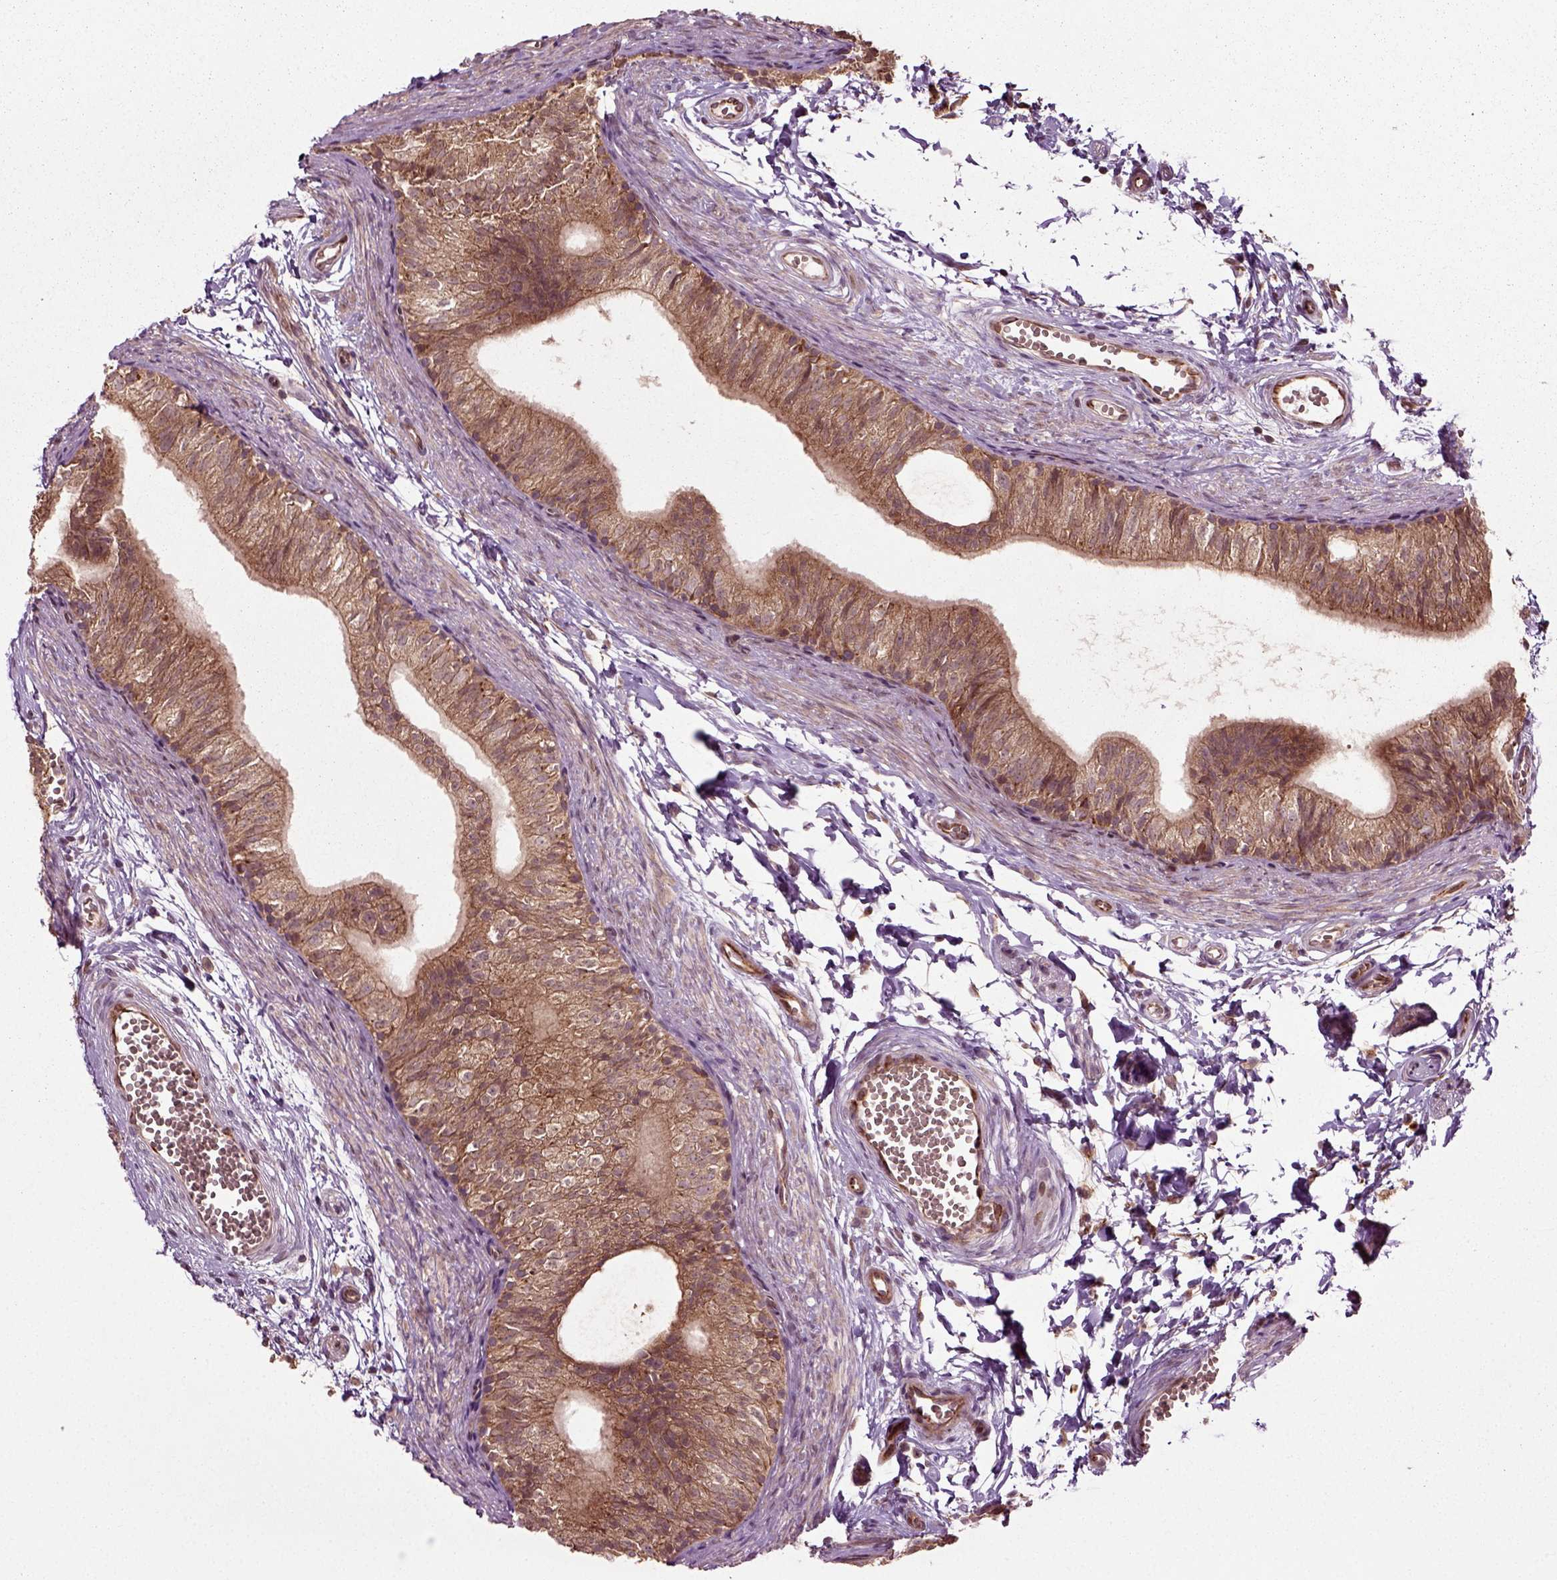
{"staining": {"intensity": "moderate", "quantity": ">75%", "location": "cytoplasmic/membranous"}, "tissue": "epididymis", "cell_type": "Glandular cells", "image_type": "normal", "snomed": [{"axis": "morphology", "description": "Normal tissue, NOS"}, {"axis": "topography", "description": "Epididymis"}], "caption": "Approximately >75% of glandular cells in normal epididymis demonstrate moderate cytoplasmic/membranous protein staining as visualized by brown immunohistochemical staining.", "gene": "PLCD3", "patient": {"sex": "male", "age": 22}}